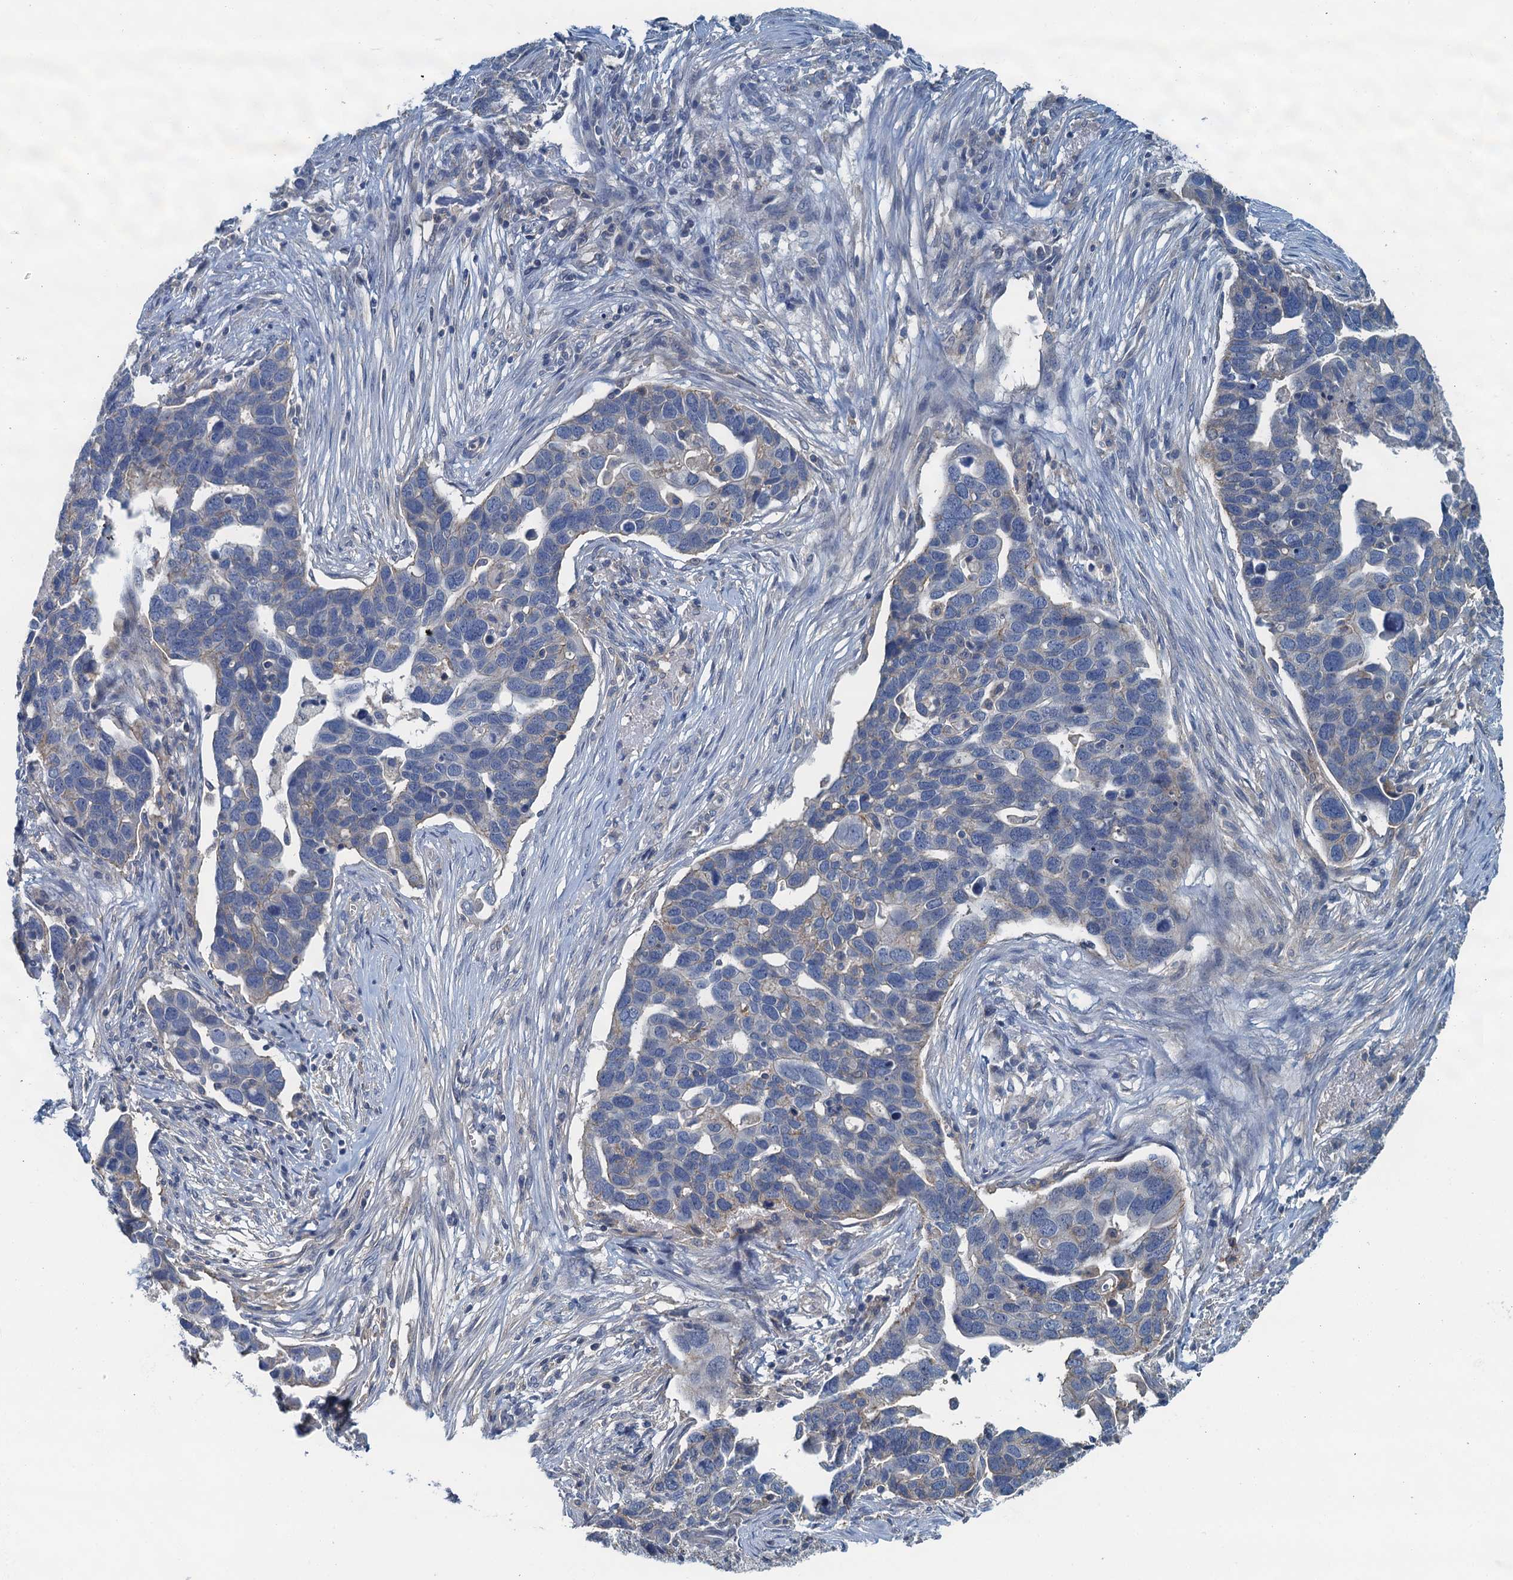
{"staining": {"intensity": "negative", "quantity": "none", "location": "none"}, "tissue": "ovarian cancer", "cell_type": "Tumor cells", "image_type": "cancer", "snomed": [{"axis": "morphology", "description": "Cystadenocarcinoma, serous, NOS"}, {"axis": "topography", "description": "Ovary"}], "caption": "DAB (3,3'-diaminobenzidine) immunohistochemical staining of ovarian cancer (serous cystadenocarcinoma) demonstrates no significant staining in tumor cells.", "gene": "THAP10", "patient": {"sex": "female", "age": 54}}